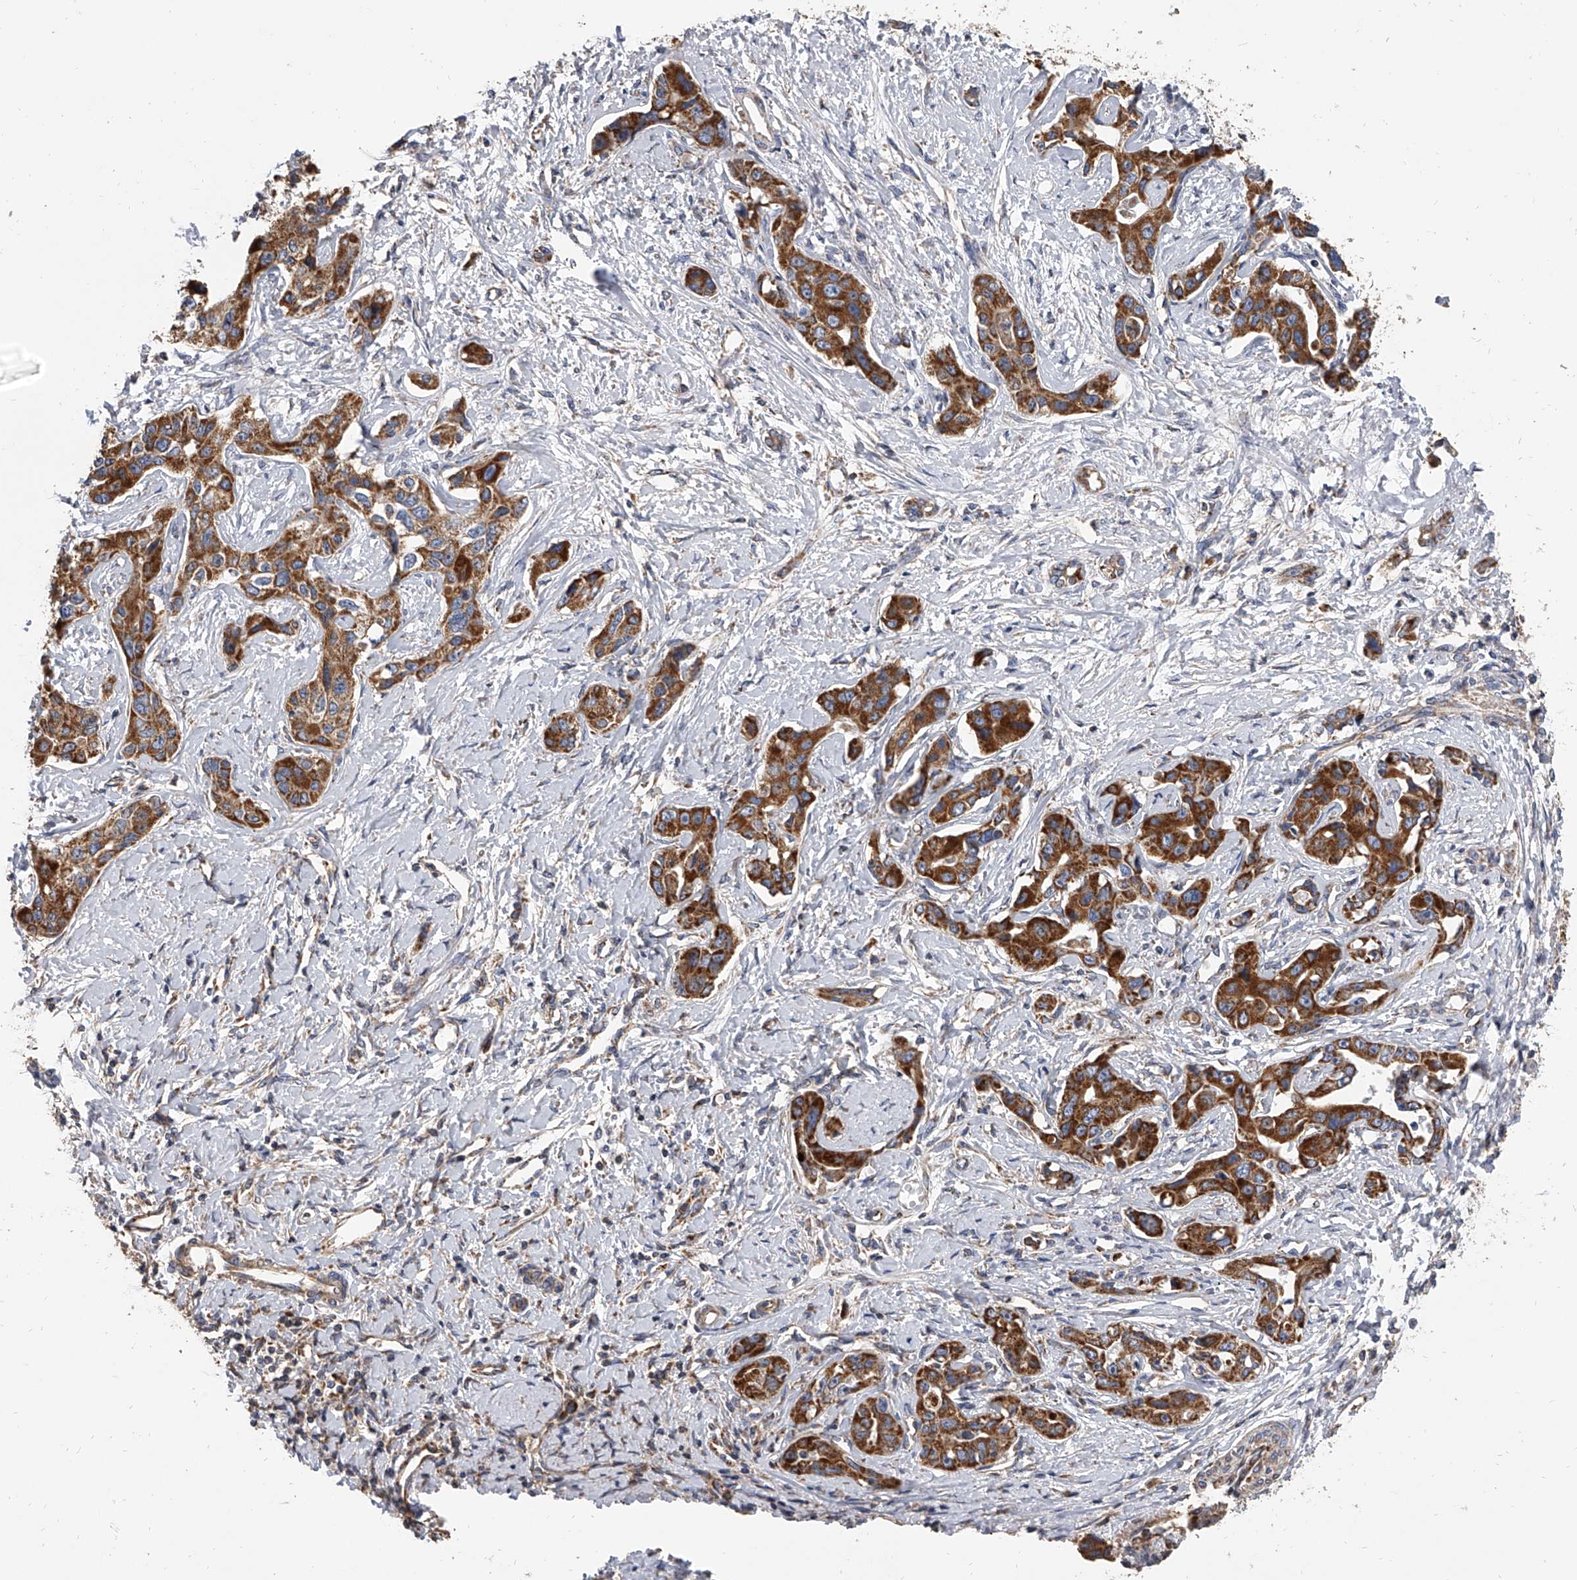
{"staining": {"intensity": "strong", "quantity": ">75%", "location": "cytoplasmic/membranous"}, "tissue": "liver cancer", "cell_type": "Tumor cells", "image_type": "cancer", "snomed": [{"axis": "morphology", "description": "Cholangiocarcinoma"}, {"axis": "topography", "description": "Liver"}], "caption": "Immunohistochemical staining of human liver cancer shows strong cytoplasmic/membranous protein positivity in about >75% of tumor cells. The staining was performed using DAB (3,3'-diaminobenzidine) to visualize the protein expression in brown, while the nuclei were stained in blue with hematoxylin (Magnification: 20x).", "gene": "MRPL28", "patient": {"sex": "male", "age": 59}}